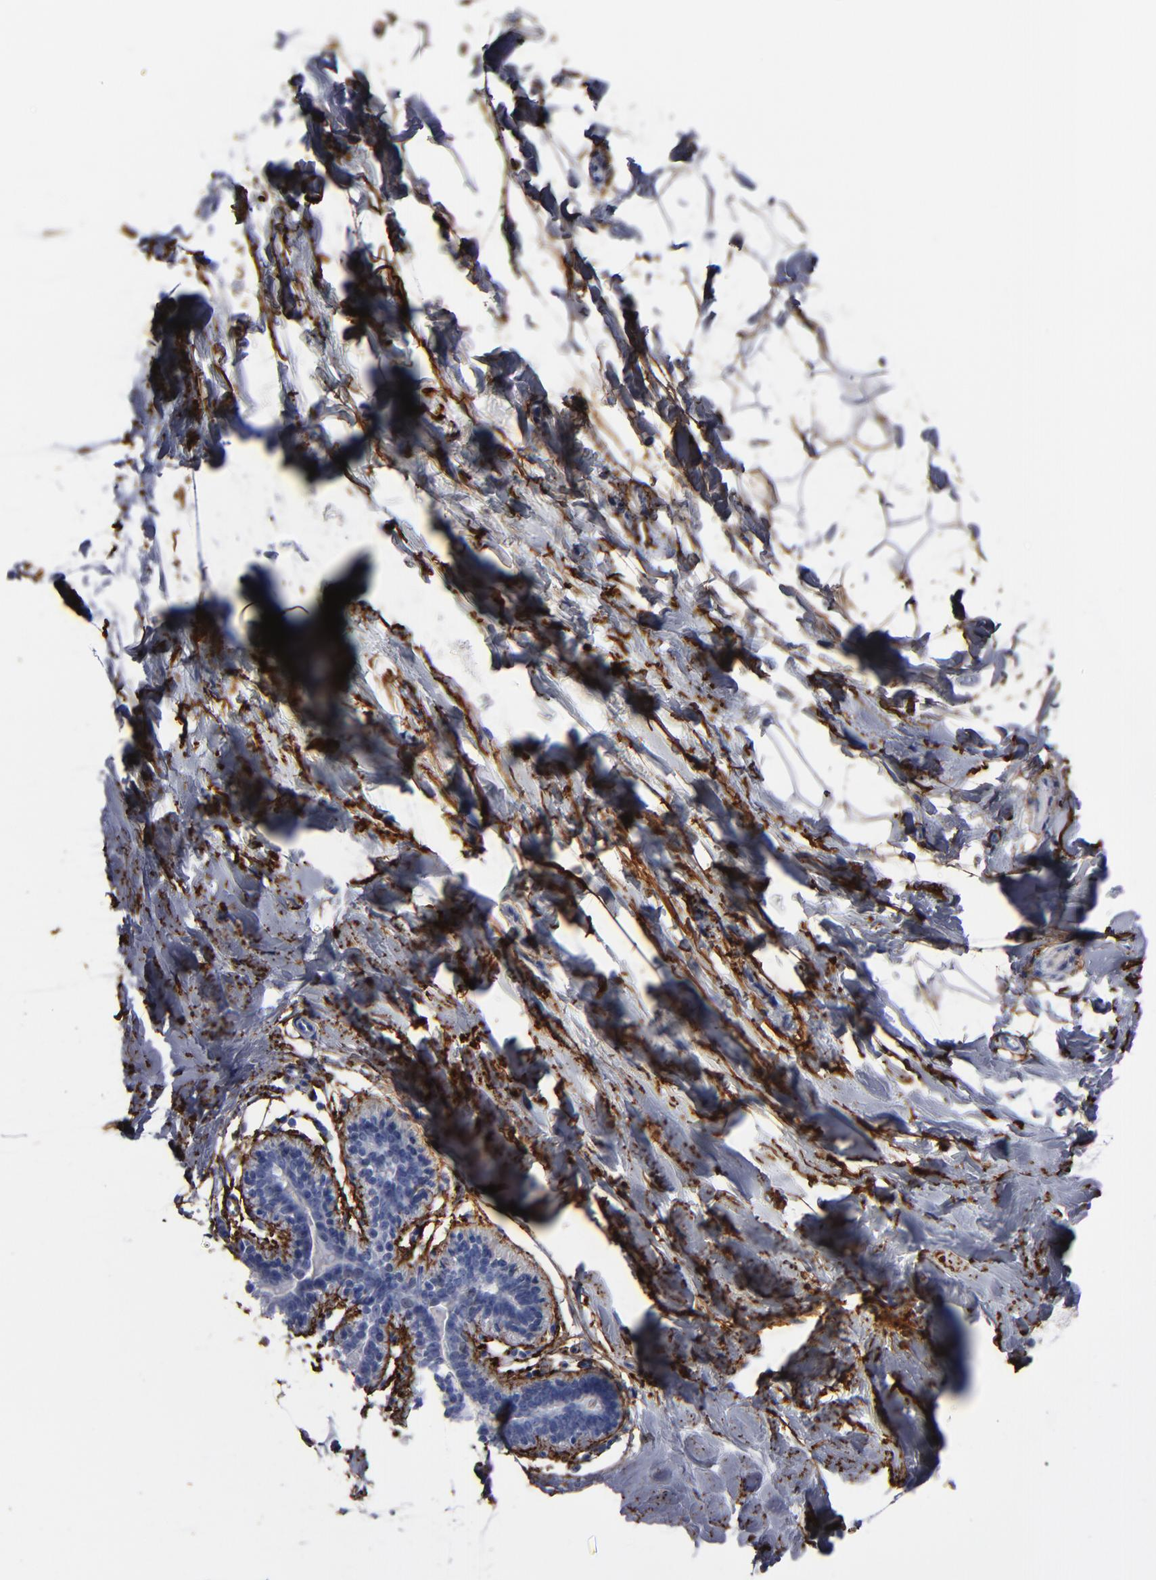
{"staining": {"intensity": "moderate", "quantity": ">75%", "location": "cytoplasmic/membranous"}, "tissue": "breast", "cell_type": "Adipocytes", "image_type": "normal", "snomed": [{"axis": "morphology", "description": "Normal tissue, NOS"}, {"axis": "topography", "description": "Breast"}], "caption": "Protein staining of normal breast shows moderate cytoplasmic/membranous positivity in about >75% of adipocytes. (DAB IHC, brown staining for protein, blue staining for nuclei).", "gene": "EMILIN1", "patient": {"sex": "female", "age": 23}}